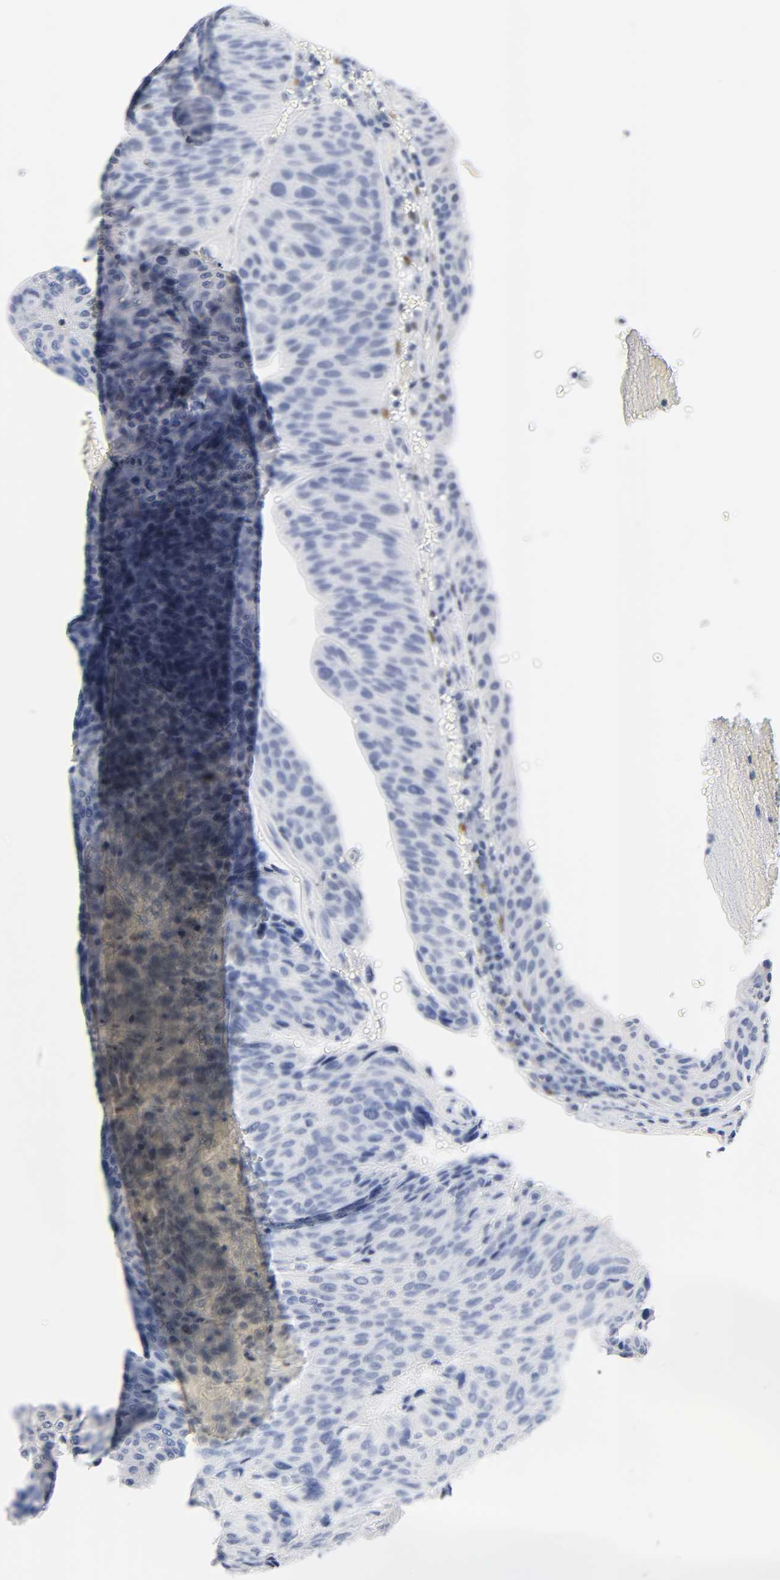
{"staining": {"intensity": "negative", "quantity": "none", "location": "none"}, "tissue": "urothelial cancer", "cell_type": "Tumor cells", "image_type": "cancer", "snomed": [{"axis": "morphology", "description": "Urothelial carcinoma, High grade"}, {"axis": "topography", "description": "Urinary bladder"}], "caption": "Immunohistochemistry micrograph of neoplastic tissue: human urothelial carcinoma (high-grade) stained with DAB shows no significant protein staining in tumor cells.", "gene": "NAB2", "patient": {"sex": "male", "age": 66}}